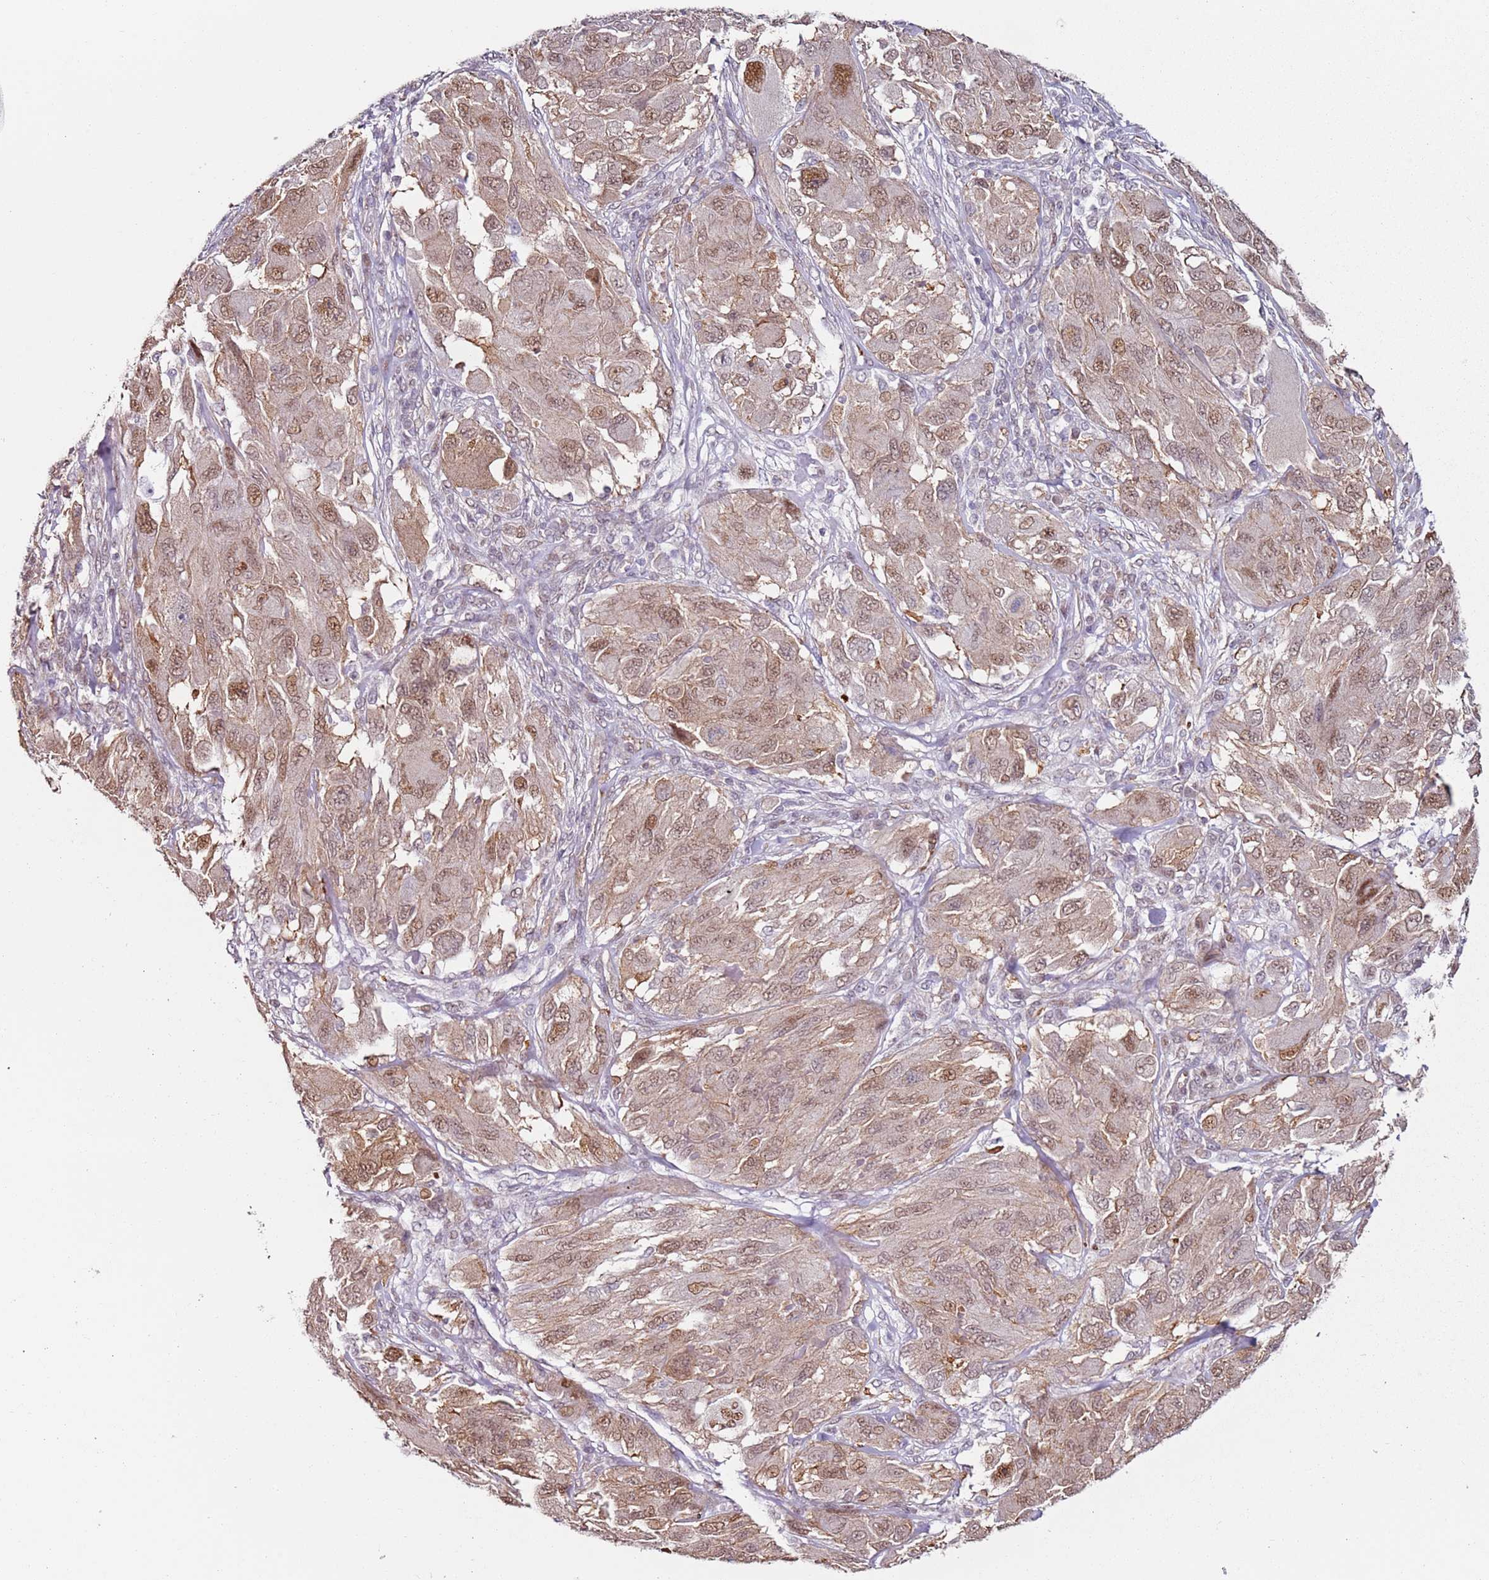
{"staining": {"intensity": "moderate", "quantity": ">75%", "location": "nuclear"}, "tissue": "melanoma", "cell_type": "Tumor cells", "image_type": "cancer", "snomed": [{"axis": "morphology", "description": "Malignant melanoma, NOS"}, {"axis": "topography", "description": "Skin"}], "caption": "Immunohistochemical staining of human malignant melanoma displays moderate nuclear protein expression in about >75% of tumor cells. The staining was performed using DAB to visualize the protein expression in brown, while the nuclei were stained in blue with hematoxylin (Magnification: 20x).", "gene": "PSMD4", "patient": {"sex": "female", "age": 91}}